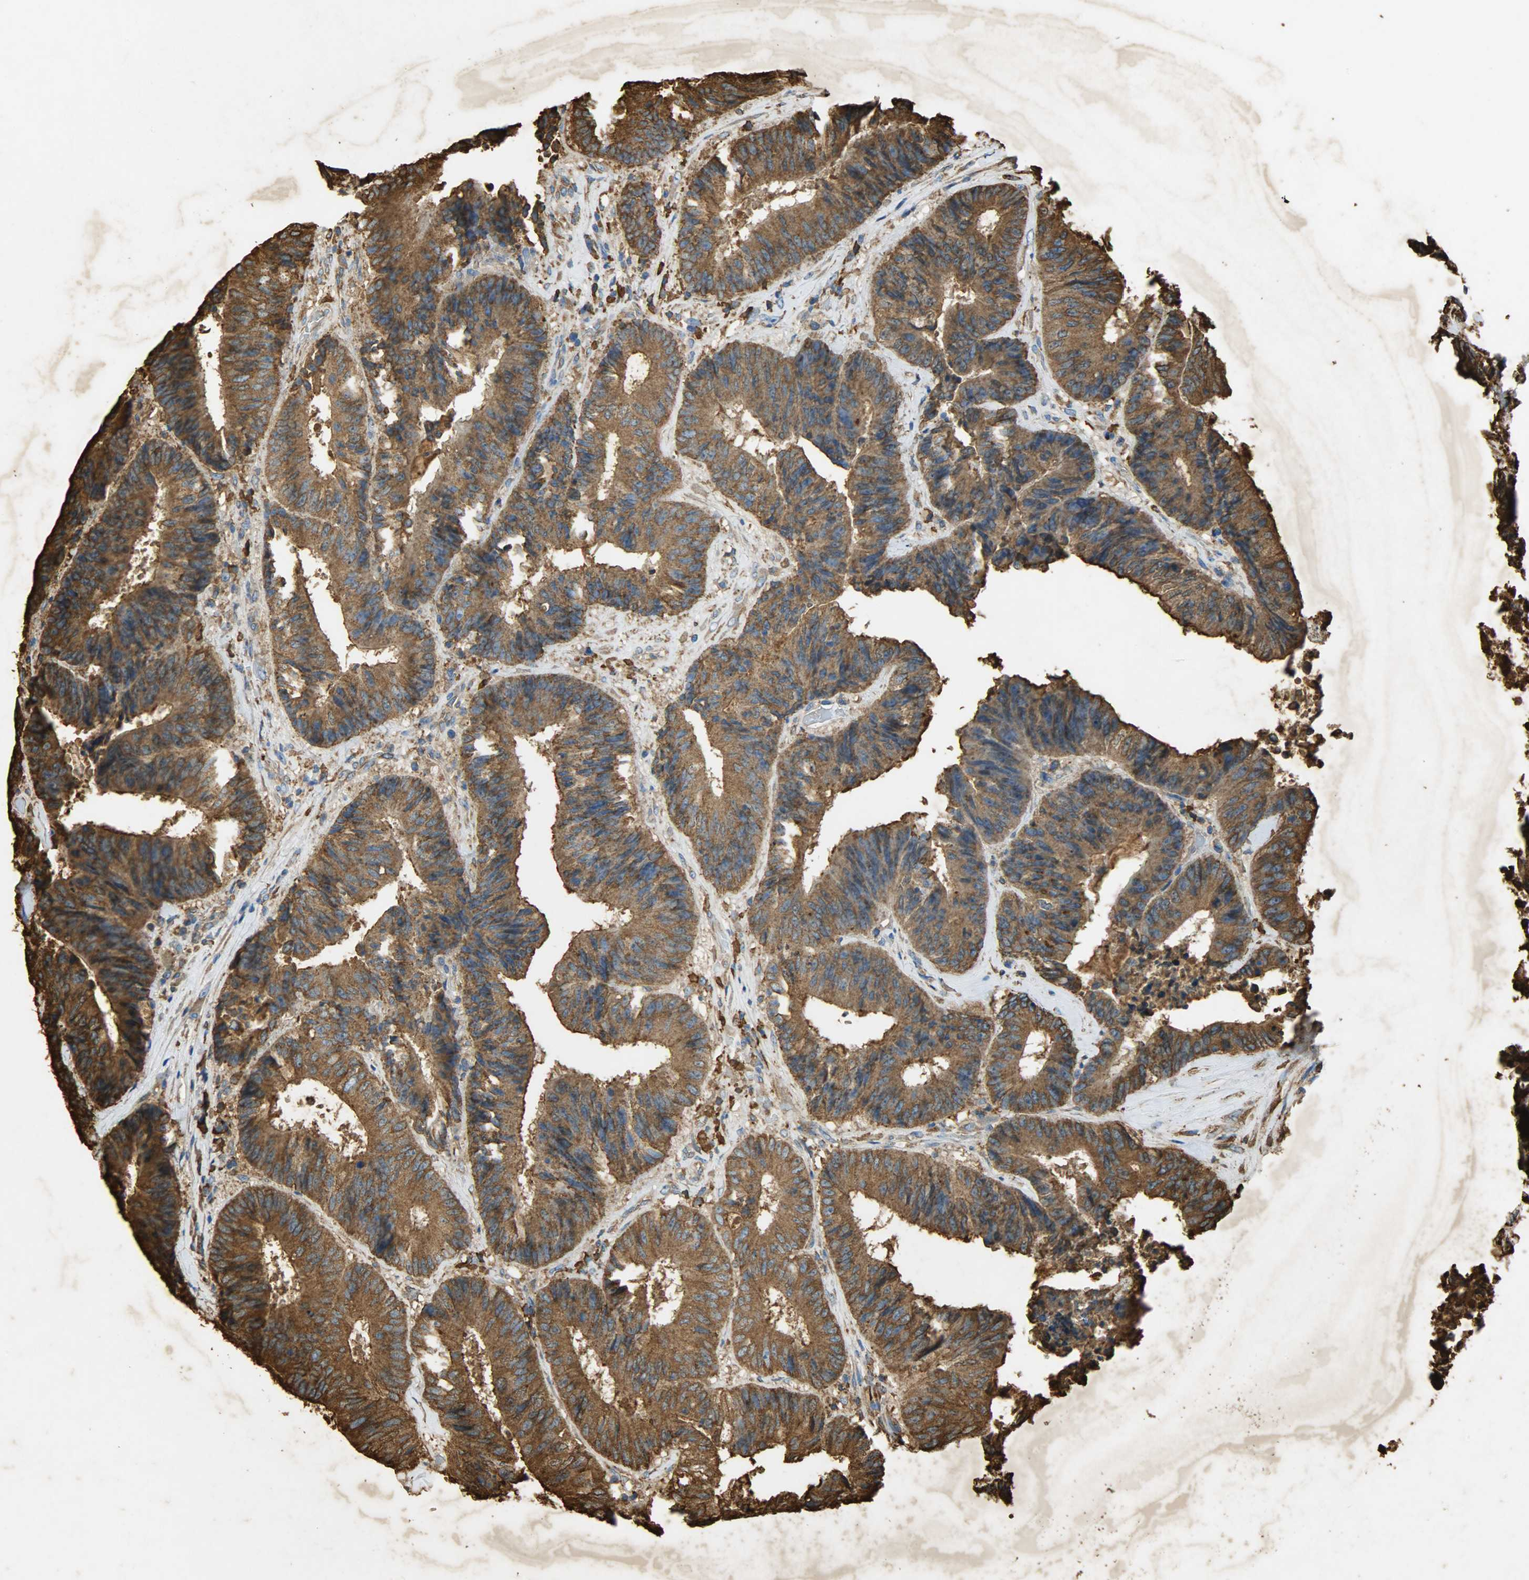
{"staining": {"intensity": "strong", "quantity": ">75%", "location": "cytoplasmic/membranous"}, "tissue": "colorectal cancer", "cell_type": "Tumor cells", "image_type": "cancer", "snomed": [{"axis": "morphology", "description": "Adenocarcinoma, NOS"}, {"axis": "topography", "description": "Rectum"}], "caption": "Protein expression analysis of colorectal cancer exhibits strong cytoplasmic/membranous staining in approximately >75% of tumor cells.", "gene": "HSP90B1", "patient": {"sex": "male", "age": 72}}